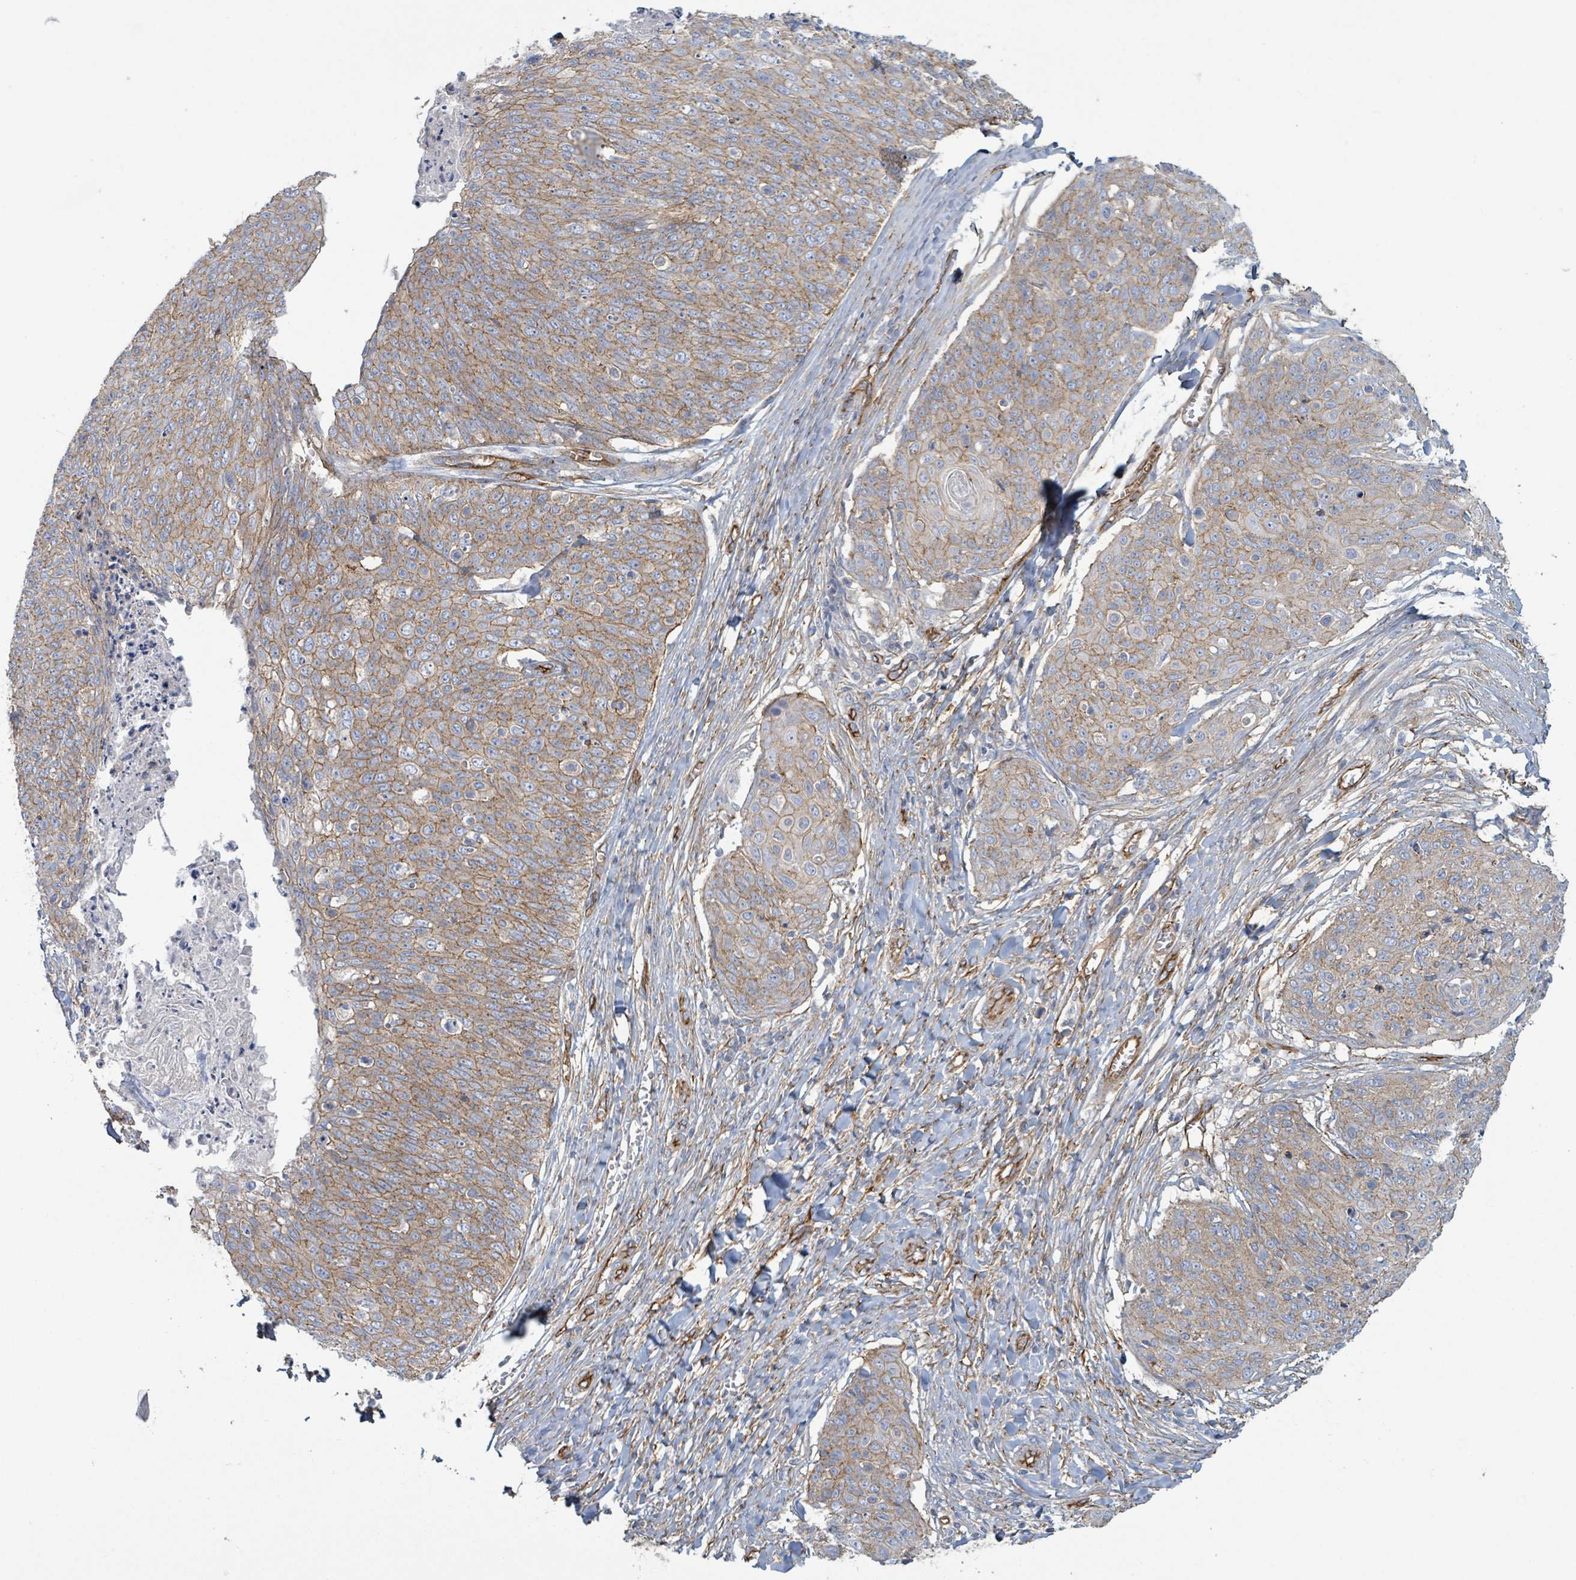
{"staining": {"intensity": "weak", "quantity": ">75%", "location": "cytoplasmic/membranous"}, "tissue": "skin cancer", "cell_type": "Tumor cells", "image_type": "cancer", "snomed": [{"axis": "morphology", "description": "Squamous cell carcinoma, NOS"}, {"axis": "topography", "description": "Skin"}, {"axis": "topography", "description": "Vulva"}], "caption": "IHC of squamous cell carcinoma (skin) demonstrates low levels of weak cytoplasmic/membranous expression in approximately >75% of tumor cells.", "gene": "LDOC1", "patient": {"sex": "female", "age": 85}}